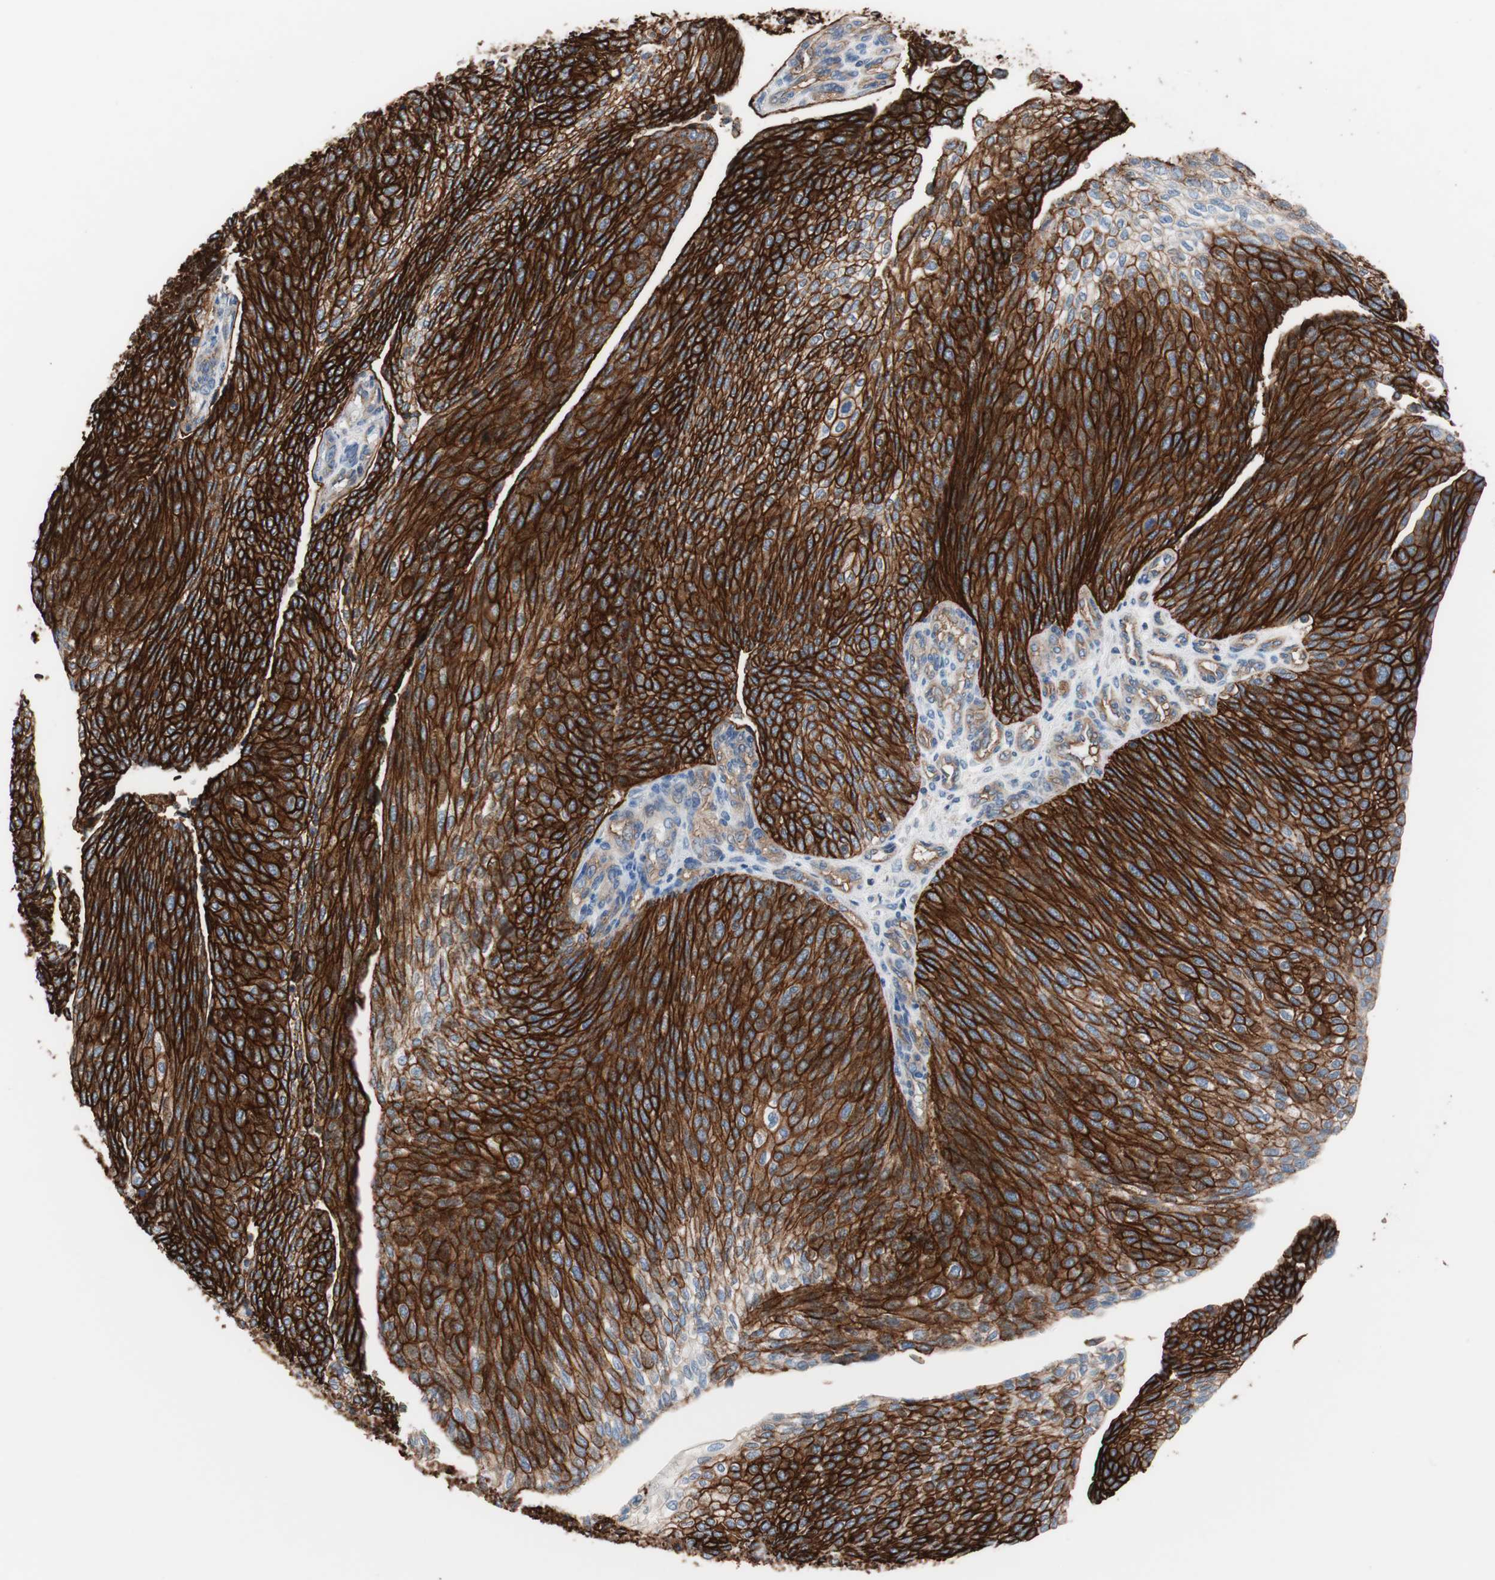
{"staining": {"intensity": "strong", "quantity": ">75%", "location": "cytoplasmic/membranous"}, "tissue": "urothelial cancer", "cell_type": "Tumor cells", "image_type": "cancer", "snomed": [{"axis": "morphology", "description": "Urothelial carcinoma, Low grade"}, {"axis": "topography", "description": "Urinary bladder"}], "caption": "Protein analysis of urothelial cancer tissue displays strong cytoplasmic/membranous staining in about >75% of tumor cells.", "gene": "GPR160", "patient": {"sex": "female", "age": 79}}